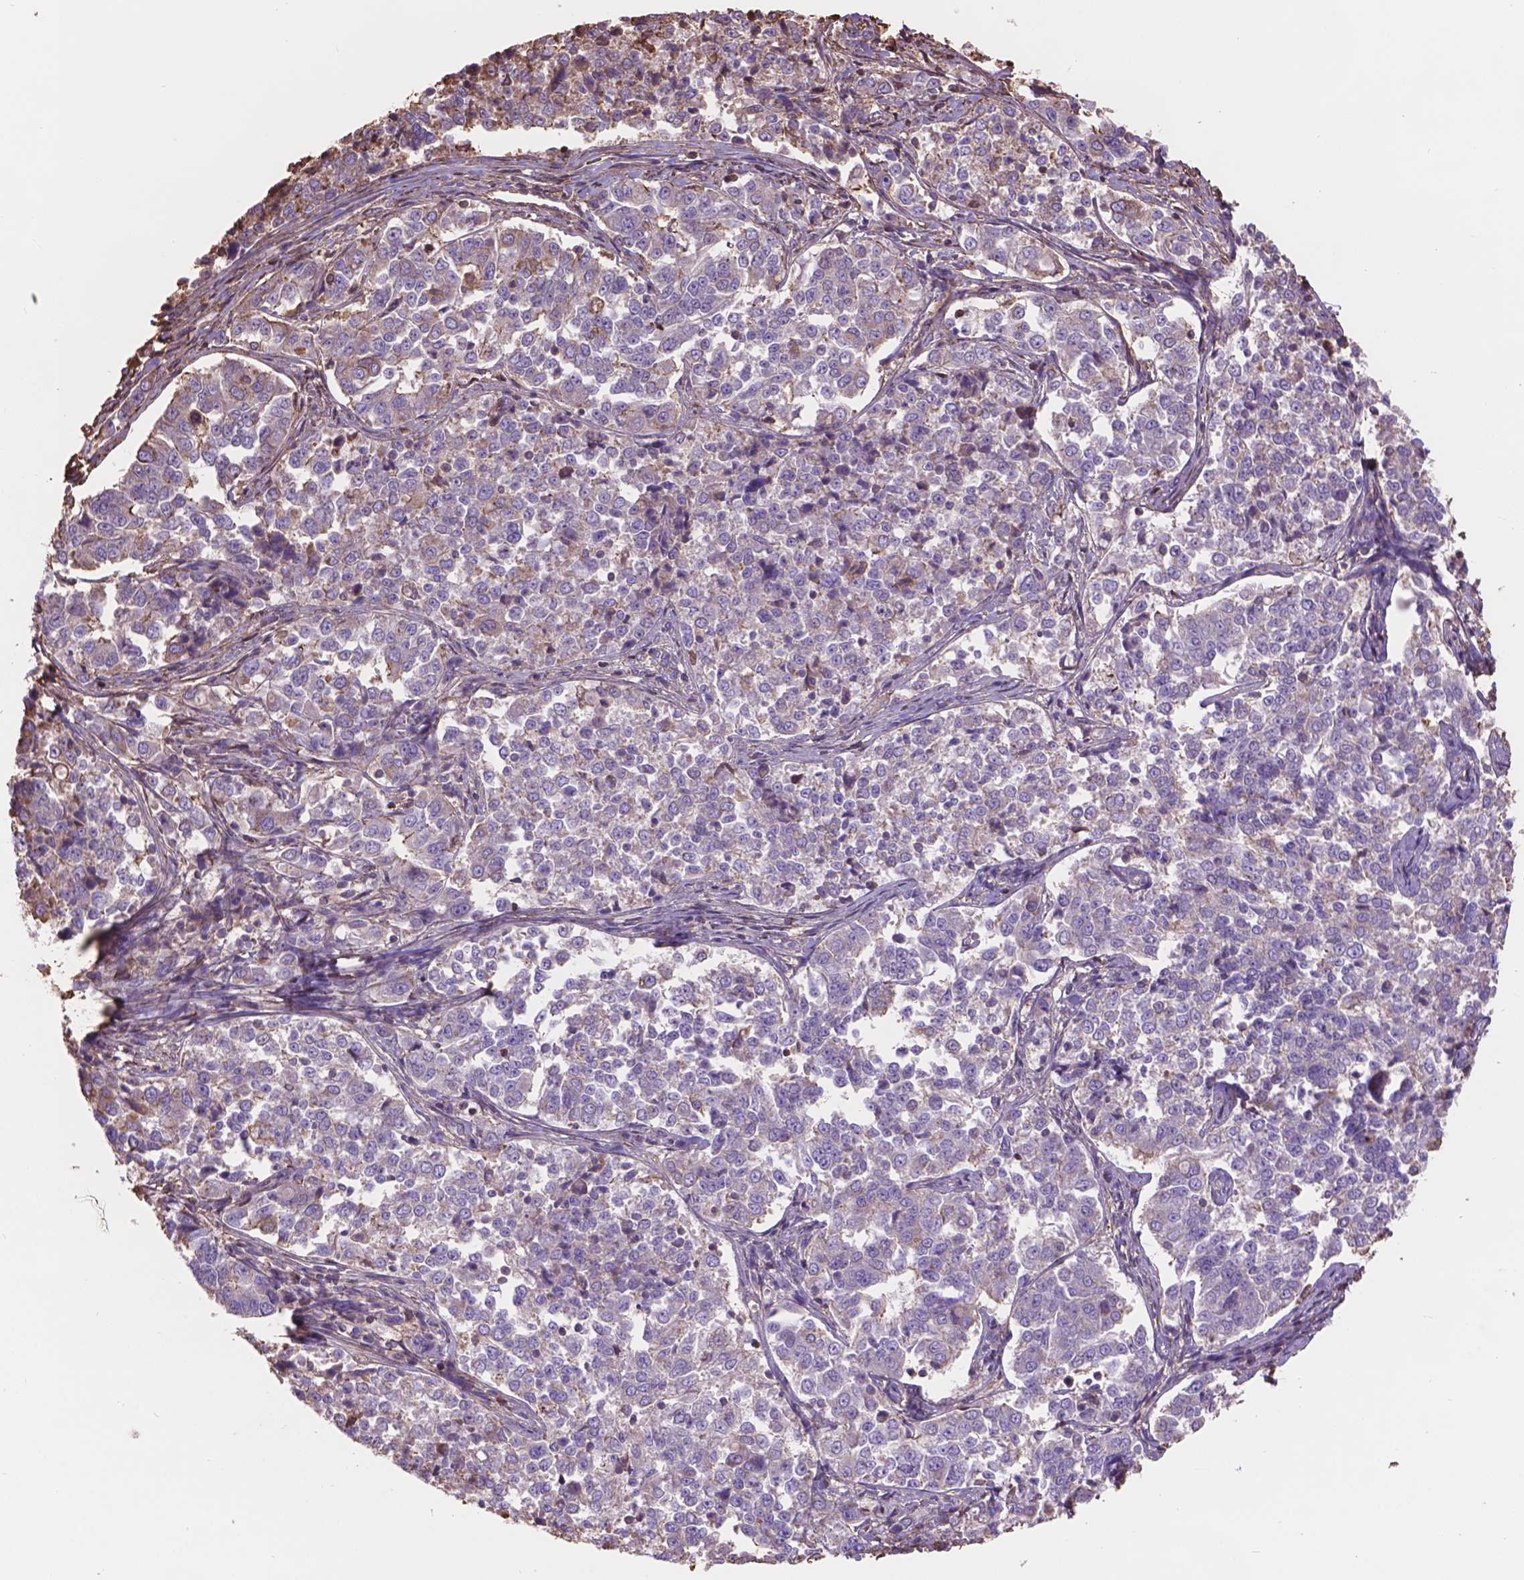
{"staining": {"intensity": "negative", "quantity": "none", "location": "none"}, "tissue": "endometrial cancer", "cell_type": "Tumor cells", "image_type": "cancer", "snomed": [{"axis": "morphology", "description": "Adenocarcinoma, NOS"}, {"axis": "topography", "description": "Endometrium"}], "caption": "Tumor cells show no significant protein staining in endometrial adenocarcinoma.", "gene": "NIPA2", "patient": {"sex": "female", "age": 43}}